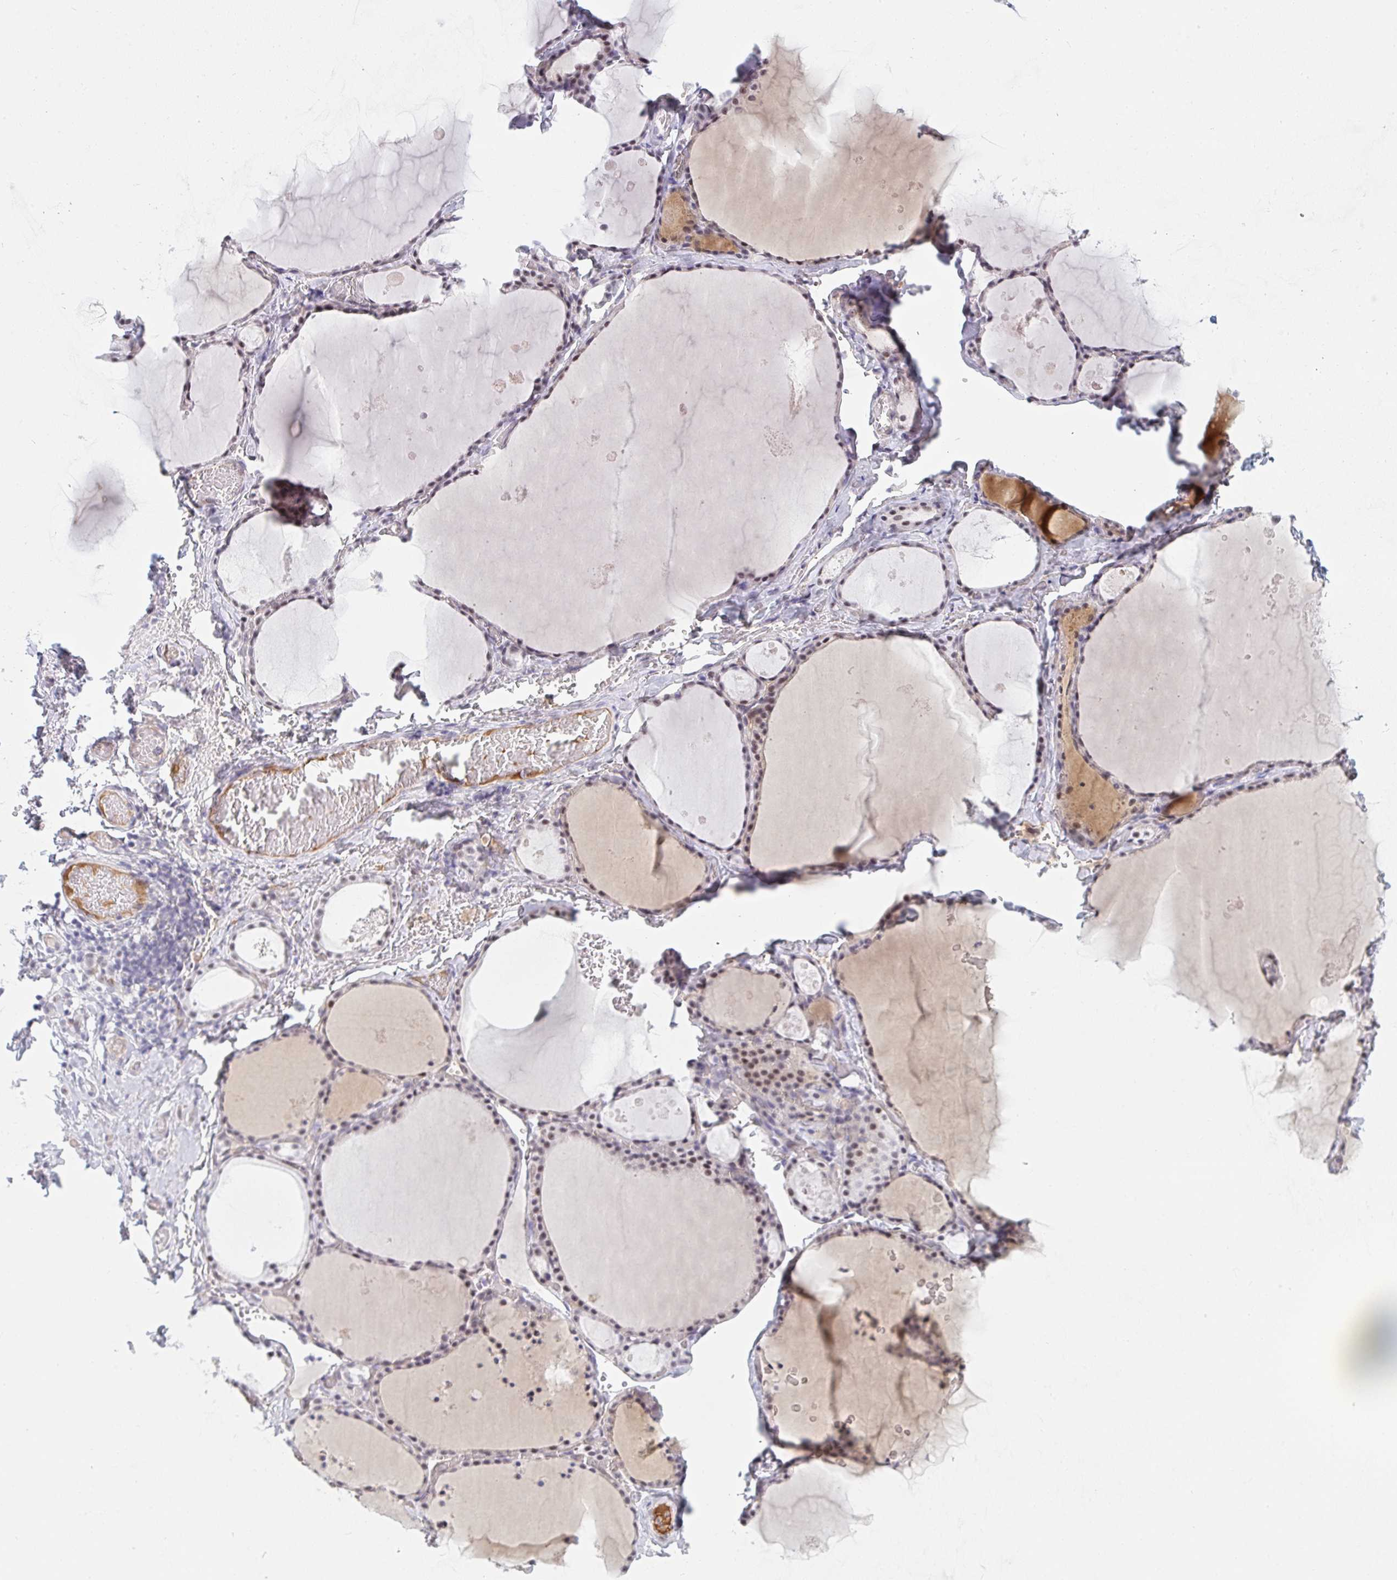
{"staining": {"intensity": "moderate", "quantity": "25%-75%", "location": "nuclear"}, "tissue": "thyroid gland", "cell_type": "Glandular cells", "image_type": "normal", "snomed": [{"axis": "morphology", "description": "Normal tissue, NOS"}, {"axis": "topography", "description": "Thyroid gland"}], "caption": "High-magnification brightfield microscopy of unremarkable thyroid gland stained with DAB (brown) and counterstained with hematoxylin (blue). glandular cells exhibit moderate nuclear staining is appreciated in approximately25%-75% of cells. The staining was performed using DAB (3,3'-diaminobenzidine) to visualize the protein expression in brown, while the nuclei were stained in blue with hematoxylin (Magnification: 20x).", "gene": "DSCAML1", "patient": {"sex": "male", "age": 56}}